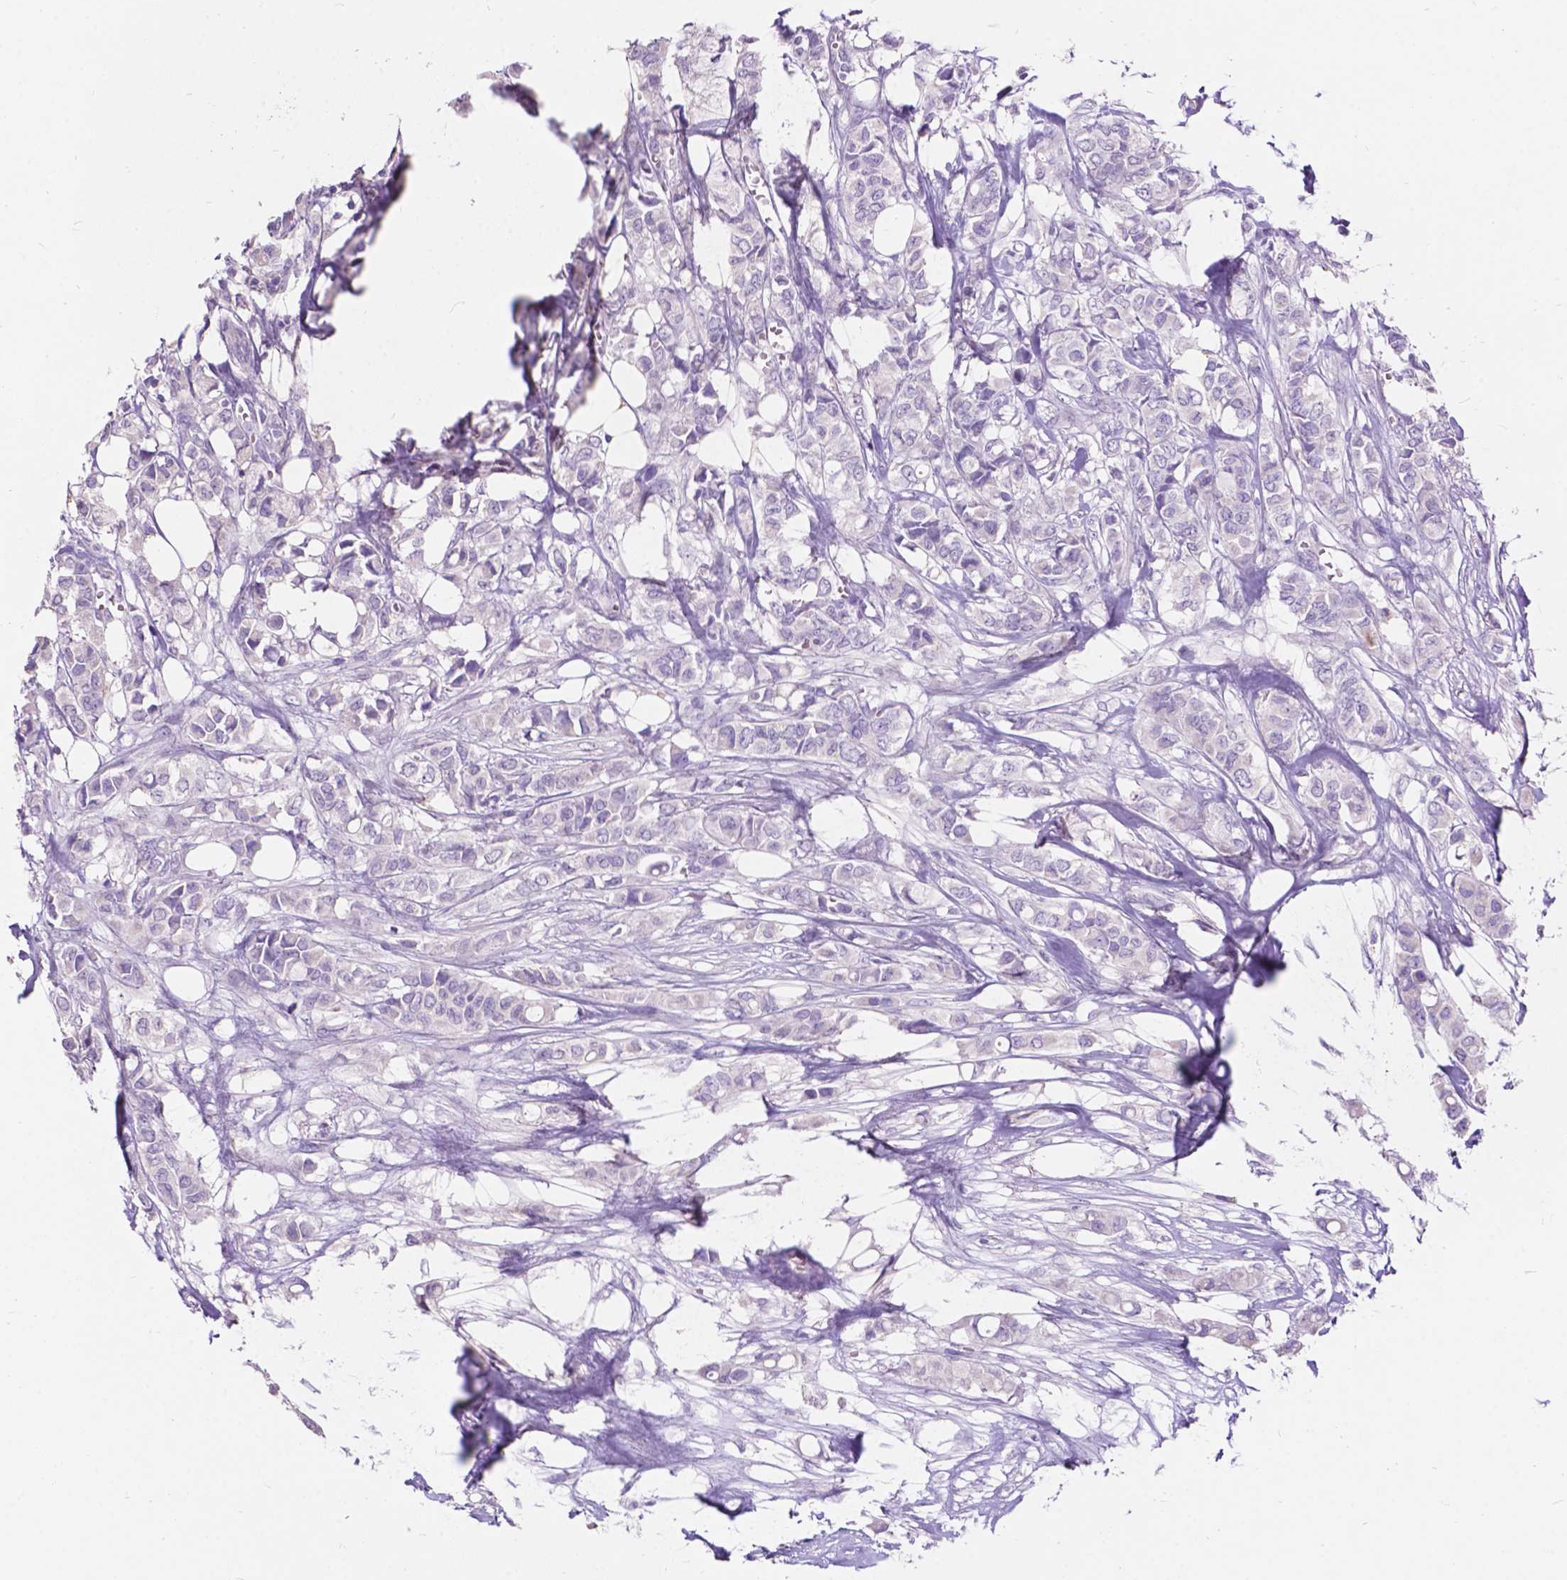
{"staining": {"intensity": "negative", "quantity": "none", "location": "none"}, "tissue": "breast cancer", "cell_type": "Tumor cells", "image_type": "cancer", "snomed": [{"axis": "morphology", "description": "Duct carcinoma"}, {"axis": "topography", "description": "Breast"}], "caption": "IHC micrograph of breast cancer (infiltrating ductal carcinoma) stained for a protein (brown), which demonstrates no positivity in tumor cells. (Stains: DAB immunohistochemistry (IHC) with hematoxylin counter stain, Microscopy: brightfield microscopy at high magnification).", "gene": "PLSCR1", "patient": {"sex": "female", "age": 85}}